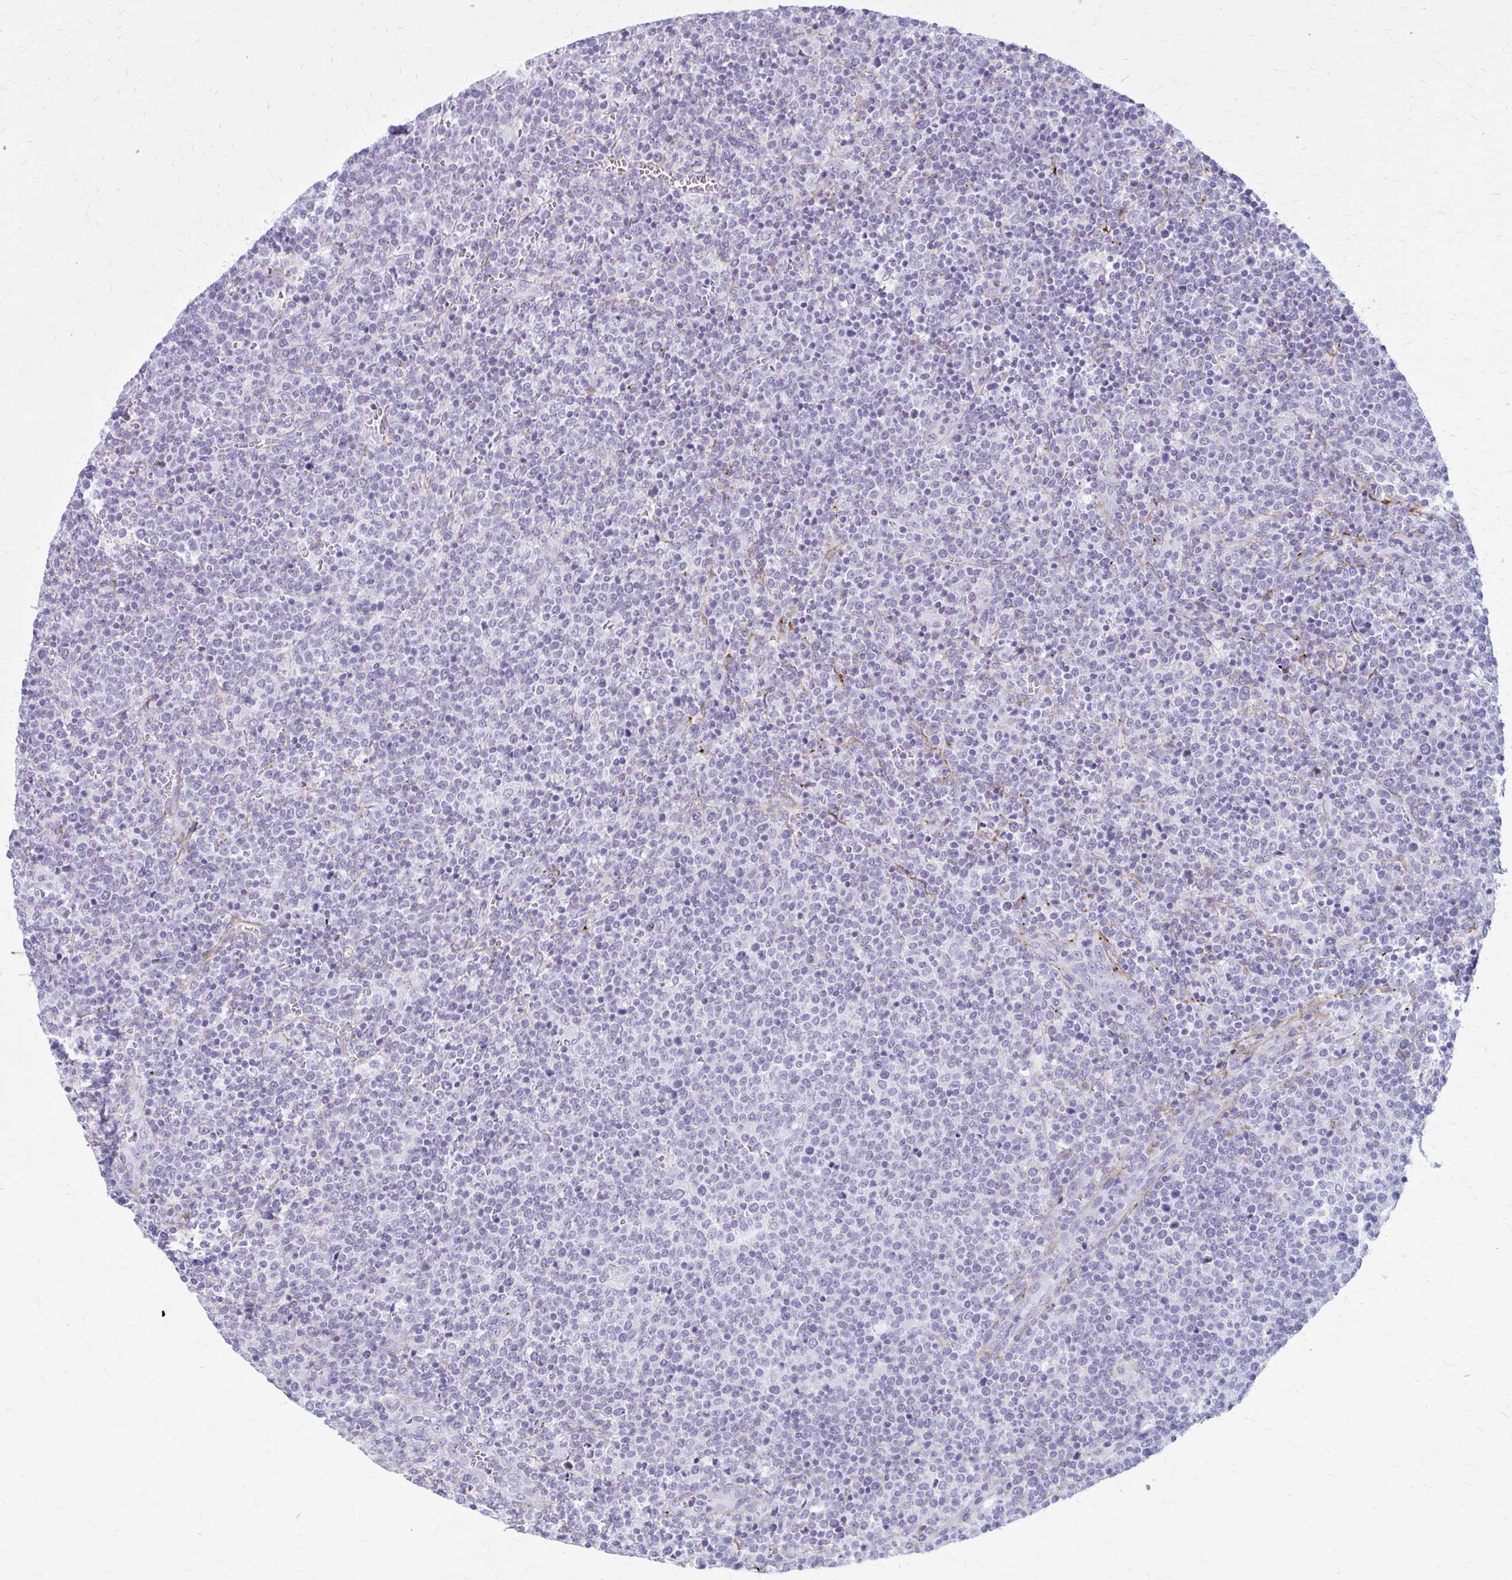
{"staining": {"intensity": "negative", "quantity": "none", "location": "none"}, "tissue": "lymphoma", "cell_type": "Tumor cells", "image_type": "cancer", "snomed": [{"axis": "morphology", "description": "Malignant lymphoma, non-Hodgkin's type, High grade"}, {"axis": "topography", "description": "Lymph node"}], "caption": "DAB immunohistochemical staining of lymphoma shows no significant staining in tumor cells. (Immunohistochemistry, brightfield microscopy, high magnification).", "gene": "AKAP12", "patient": {"sex": "male", "age": 61}}